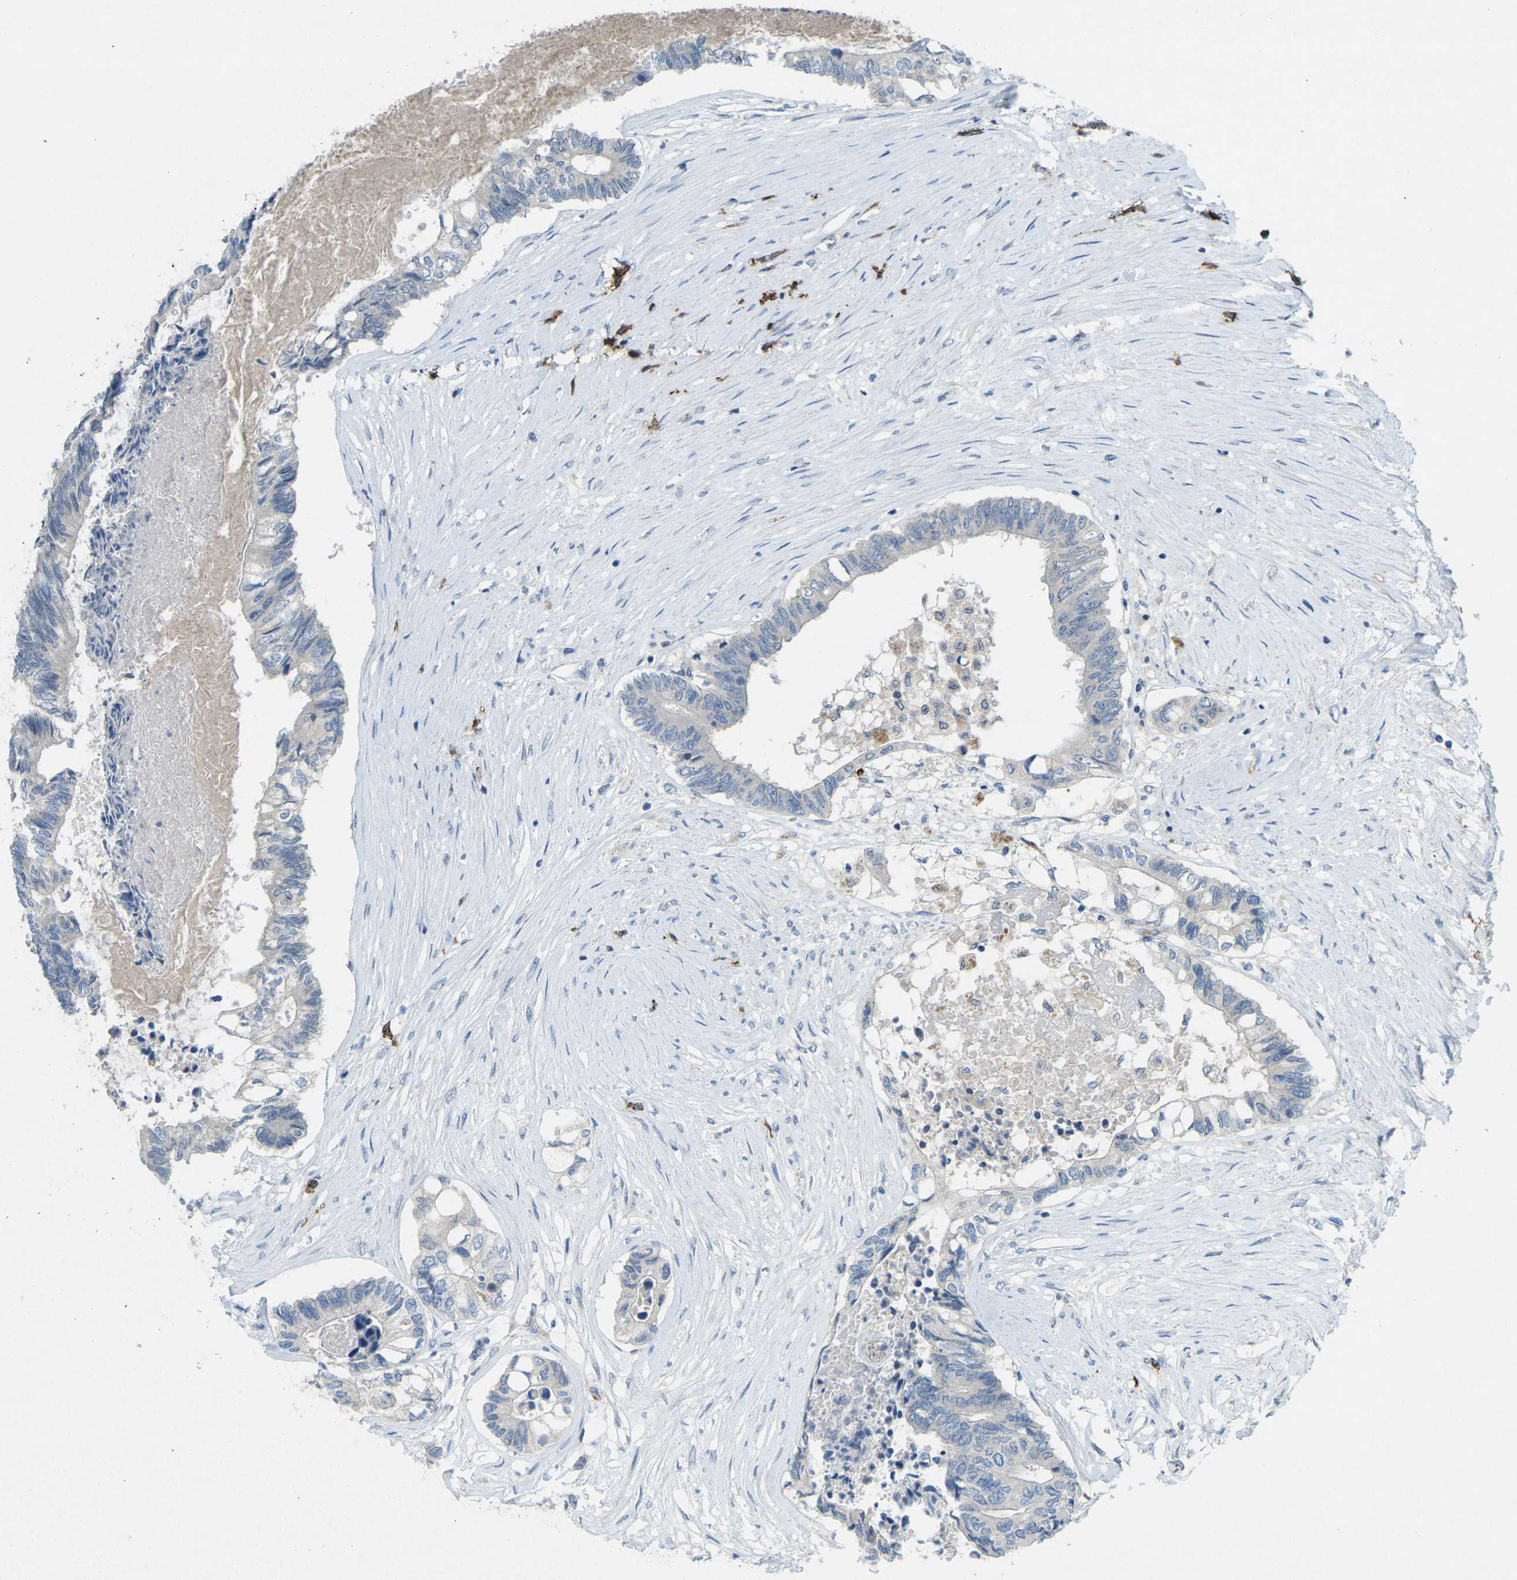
{"staining": {"intensity": "negative", "quantity": "none", "location": "none"}, "tissue": "colorectal cancer", "cell_type": "Tumor cells", "image_type": "cancer", "snomed": [{"axis": "morphology", "description": "Adenocarcinoma, NOS"}, {"axis": "topography", "description": "Rectum"}], "caption": "Immunohistochemical staining of human colorectal cancer (adenocarcinoma) displays no significant expression in tumor cells.", "gene": "CD19", "patient": {"sex": "male", "age": 63}}